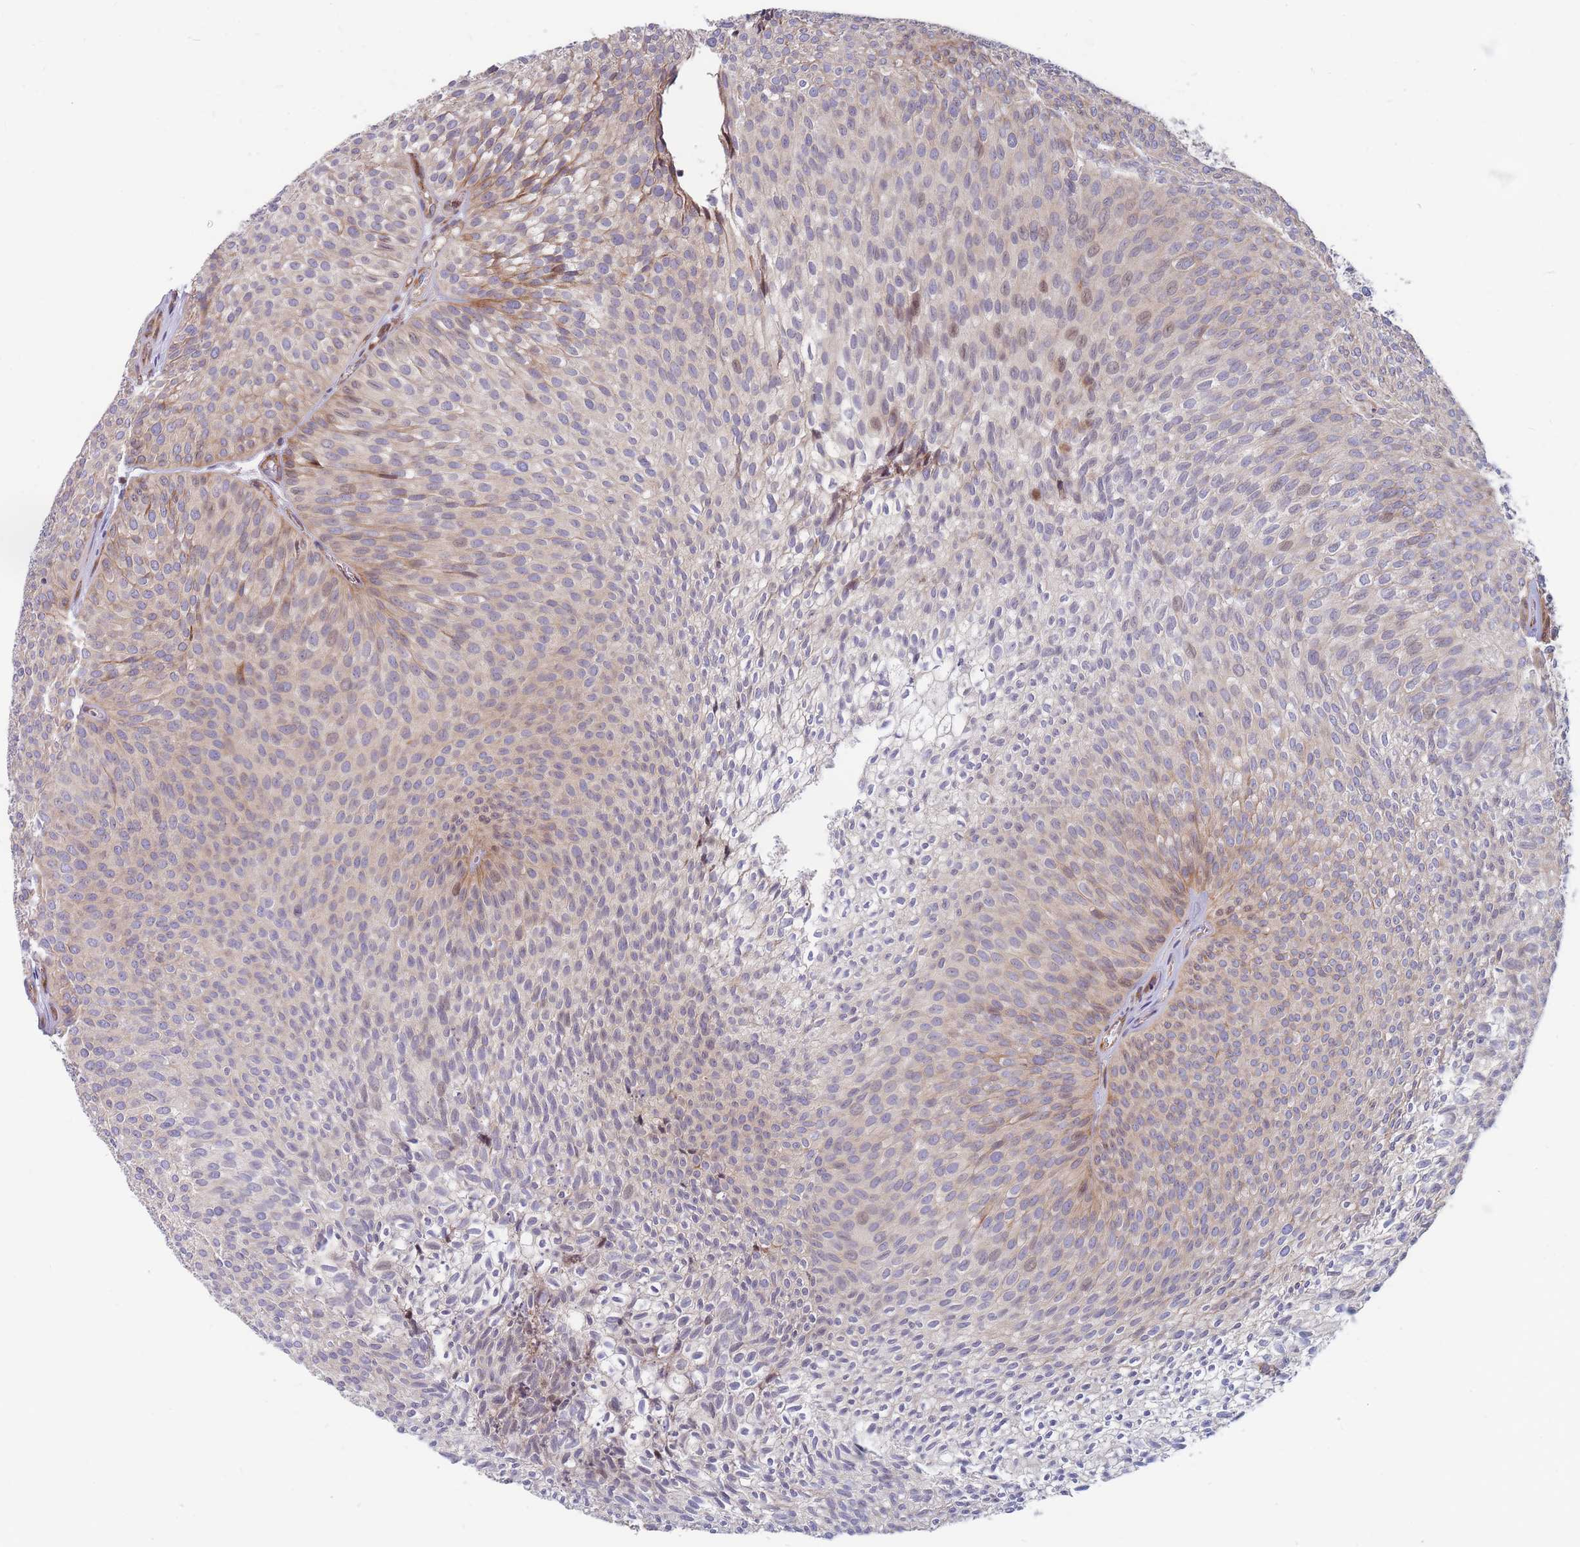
{"staining": {"intensity": "moderate", "quantity": "<25%", "location": "cytoplasmic/membranous"}, "tissue": "urothelial cancer", "cell_type": "Tumor cells", "image_type": "cancer", "snomed": [{"axis": "morphology", "description": "Urothelial carcinoma, Low grade"}, {"axis": "topography", "description": "Urinary bladder"}], "caption": "Immunohistochemical staining of urothelial carcinoma (low-grade) reveals low levels of moderate cytoplasmic/membranous protein positivity in about <25% of tumor cells.", "gene": "TMEM131L", "patient": {"sex": "male", "age": 91}}